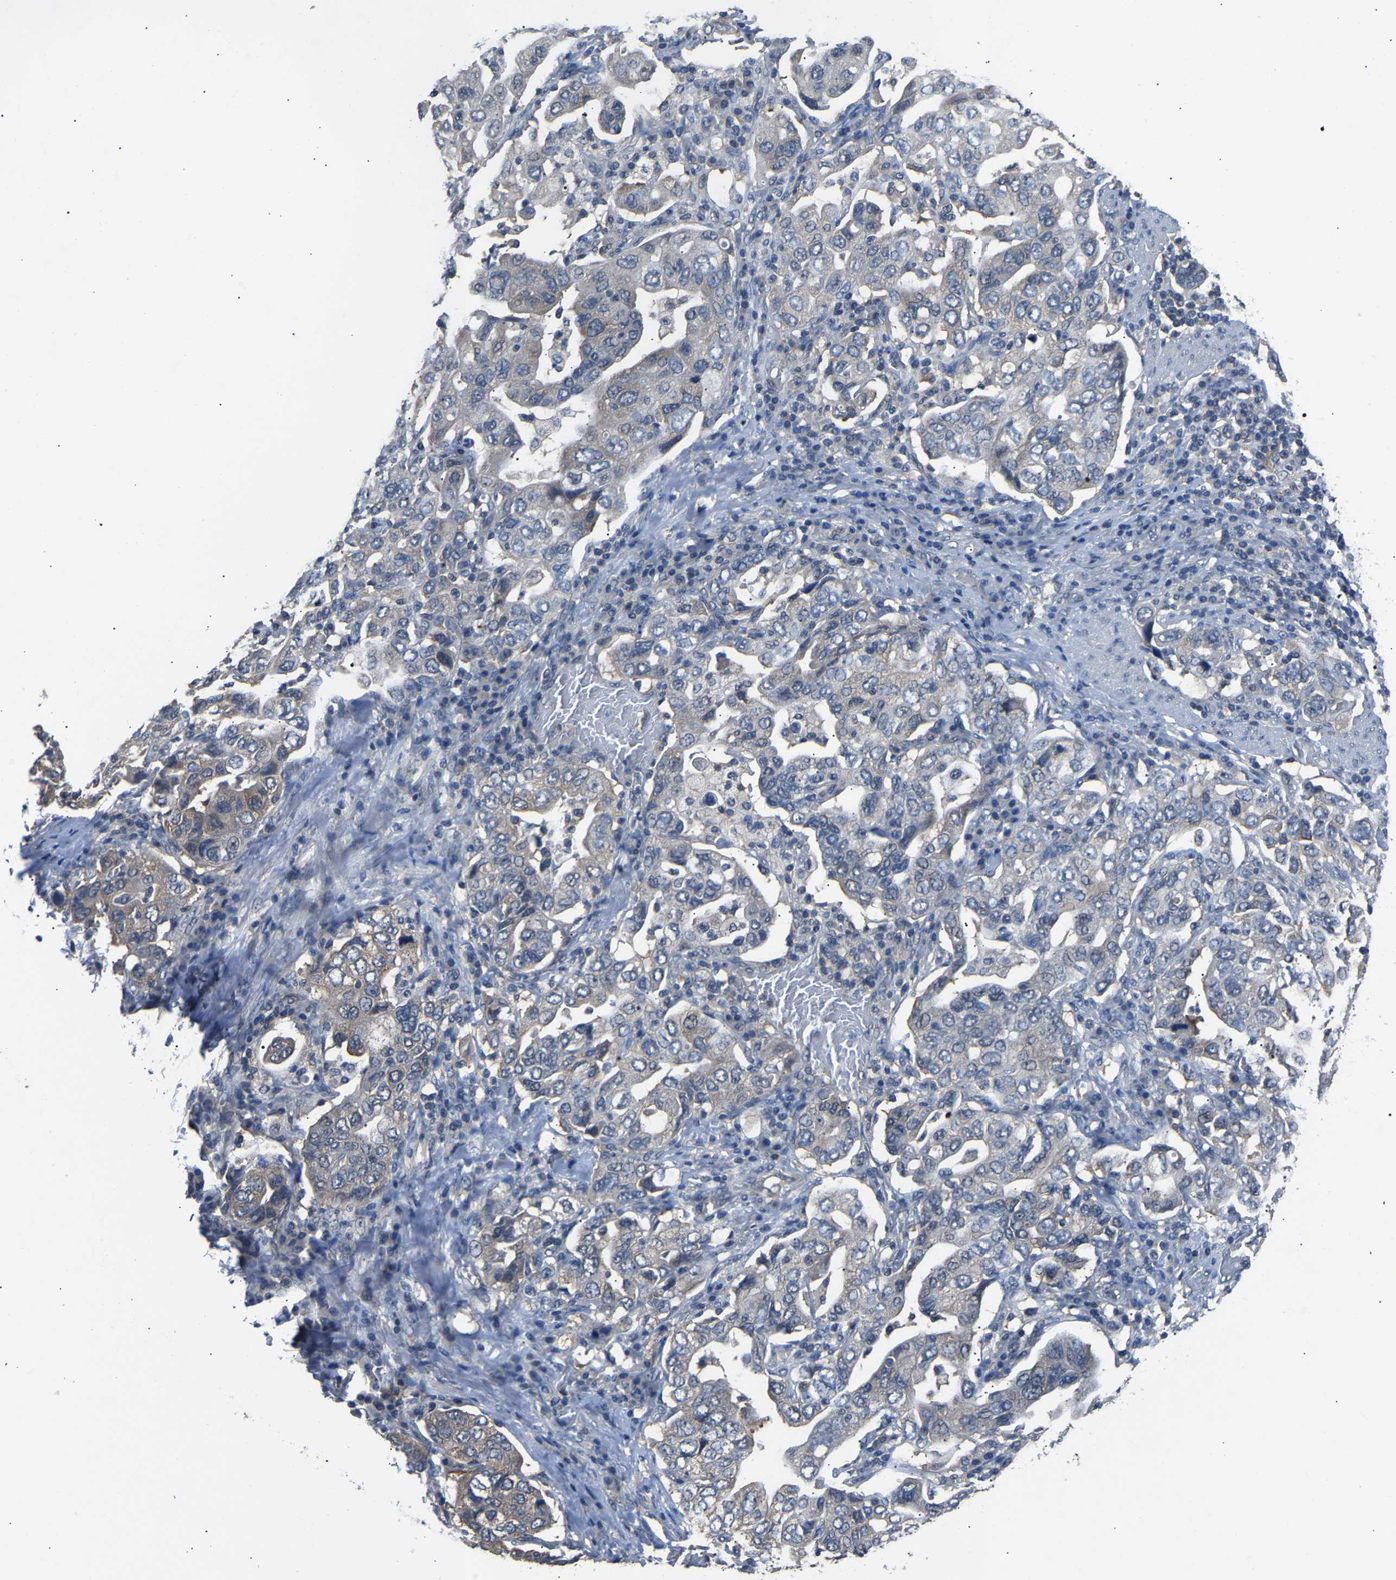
{"staining": {"intensity": "negative", "quantity": "none", "location": "none"}, "tissue": "stomach cancer", "cell_type": "Tumor cells", "image_type": "cancer", "snomed": [{"axis": "morphology", "description": "Adenocarcinoma, NOS"}, {"axis": "topography", "description": "Stomach, upper"}], "caption": "Adenocarcinoma (stomach) was stained to show a protein in brown. There is no significant staining in tumor cells.", "gene": "ABCC9", "patient": {"sex": "male", "age": 62}}